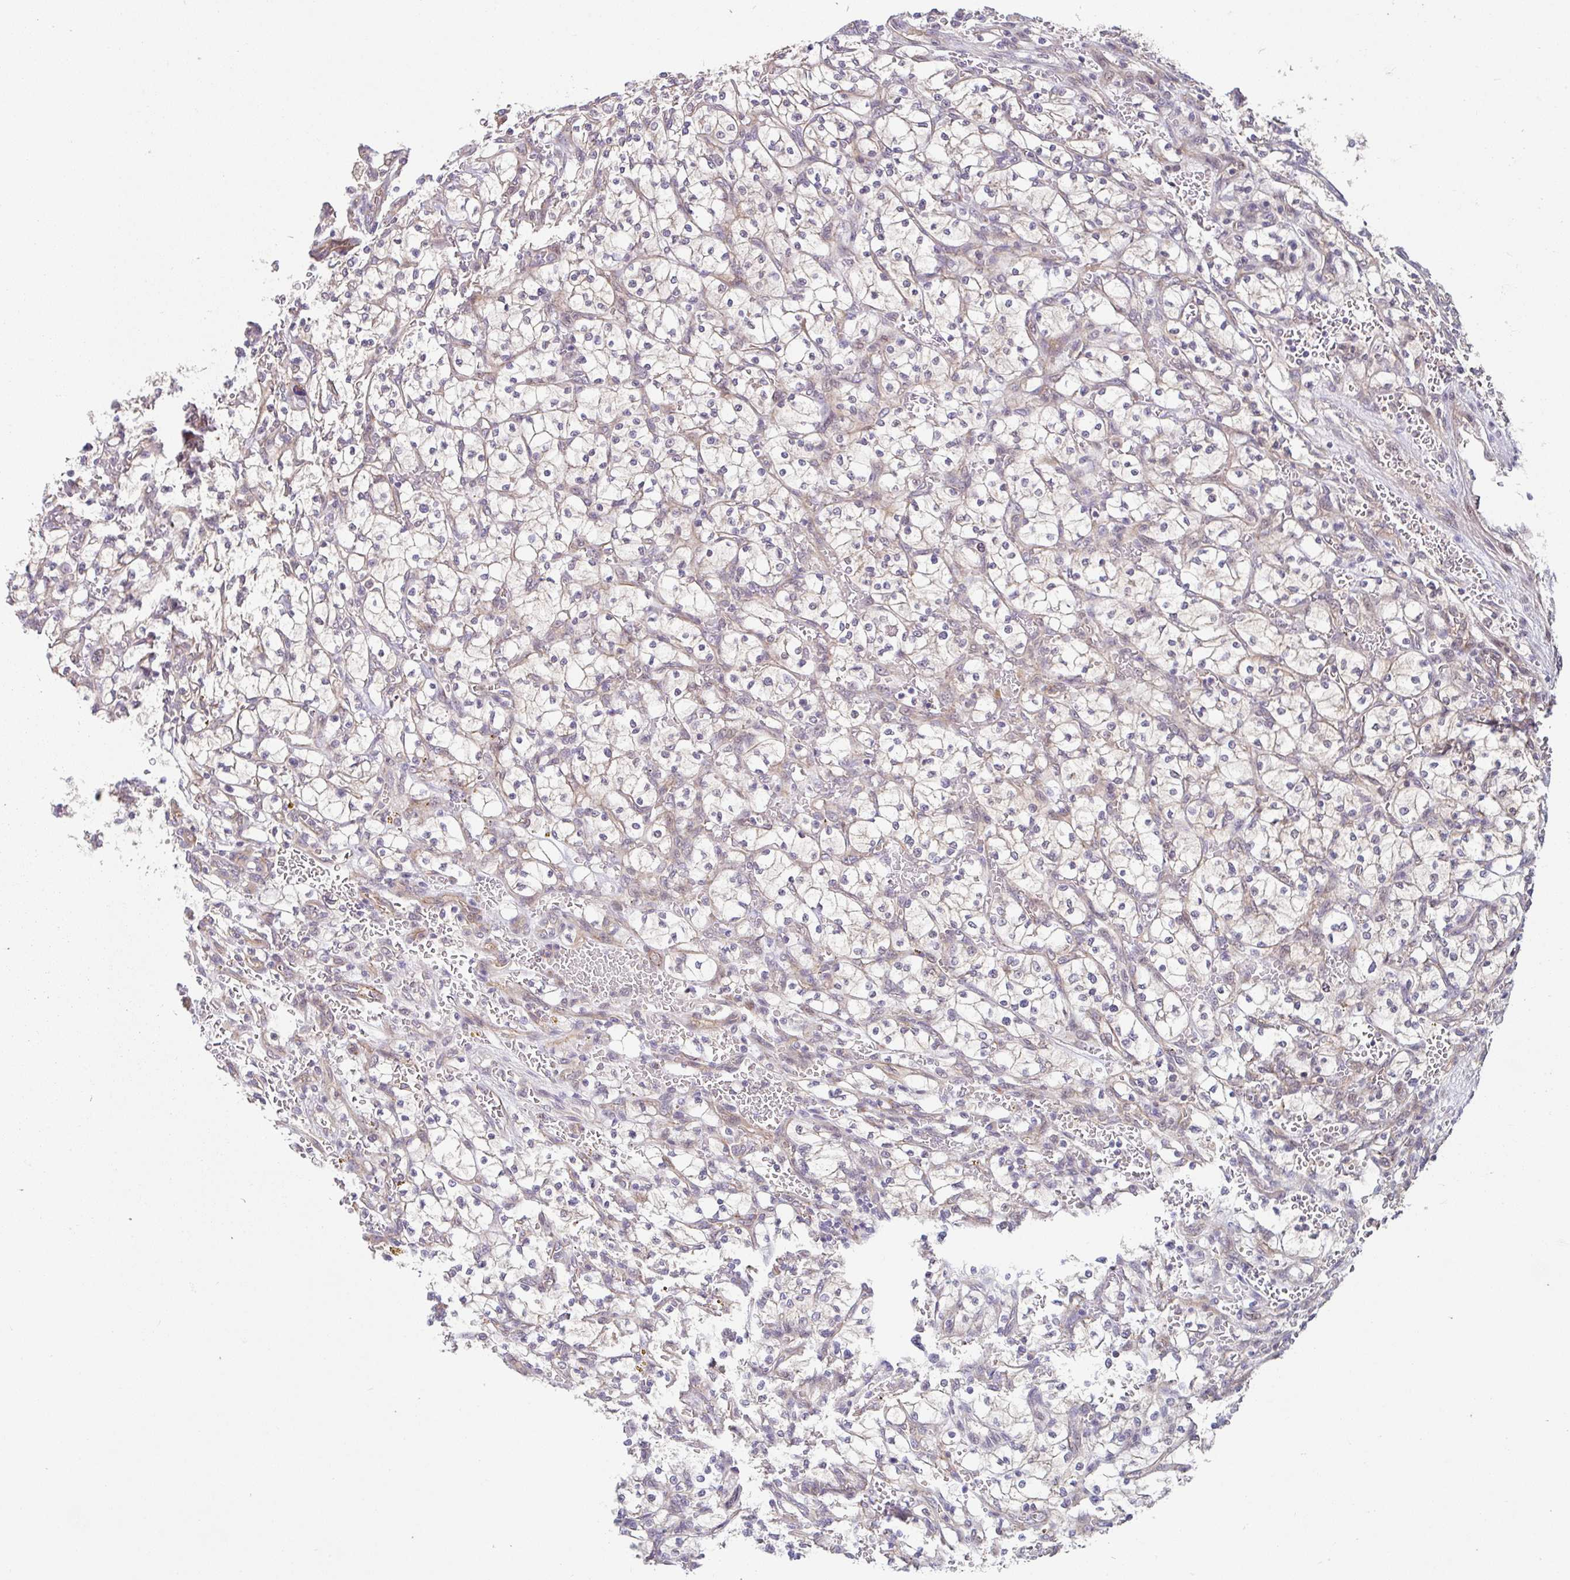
{"staining": {"intensity": "negative", "quantity": "none", "location": "none"}, "tissue": "renal cancer", "cell_type": "Tumor cells", "image_type": "cancer", "snomed": [{"axis": "morphology", "description": "Adenocarcinoma, NOS"}, {"axis": "topography", "description": "Kidney"}], "caption": "This is an IHC image of renal cancer (adenocarcinoma). There is no staining in tumor cells.", "gene": "STYXL1", "patient": {"sex": "female", "age": 64}}